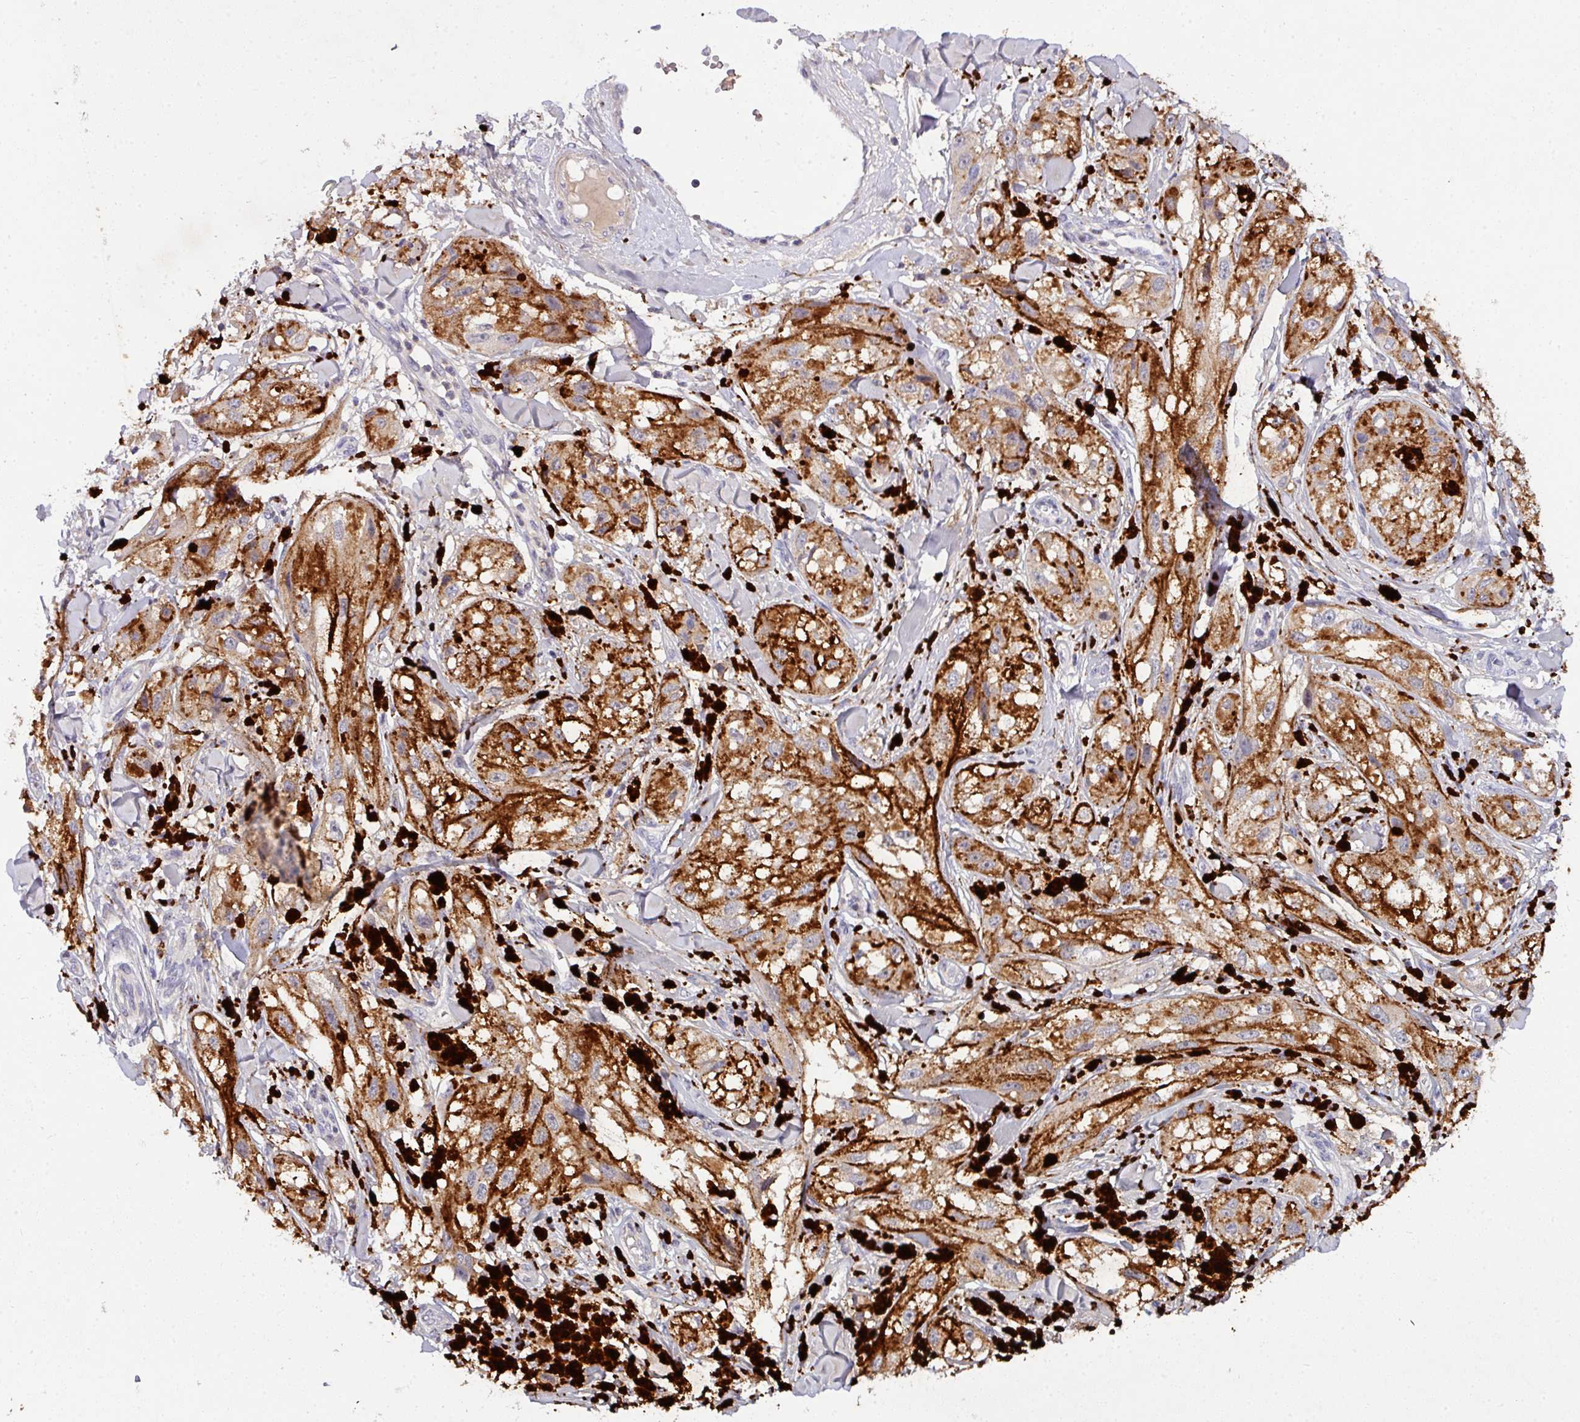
{"staining": {"intensity": "strong", "quantity": ">75%", "location": "cytoplasmic/membranous"}, "tissue": "melanoma", "cell_type": "Tumor cells", "image_type": "cancer", "snomed": [{"axis": "morphology", "description": "Malignant melanoma, NOS"}, {"axis": "topography", "description": "Skin"}], "caption": "Protein positivity by immunohistochemistry (IHC) reveals strong cytoplasmic/membranous expression in about >75% of tumor cells in malignant melanoma. (brown staining indicates protein expression, while blue staining denotes nuclei).", "gene": "AEBP2", "patient": {"sex": "male", "age": 88}}